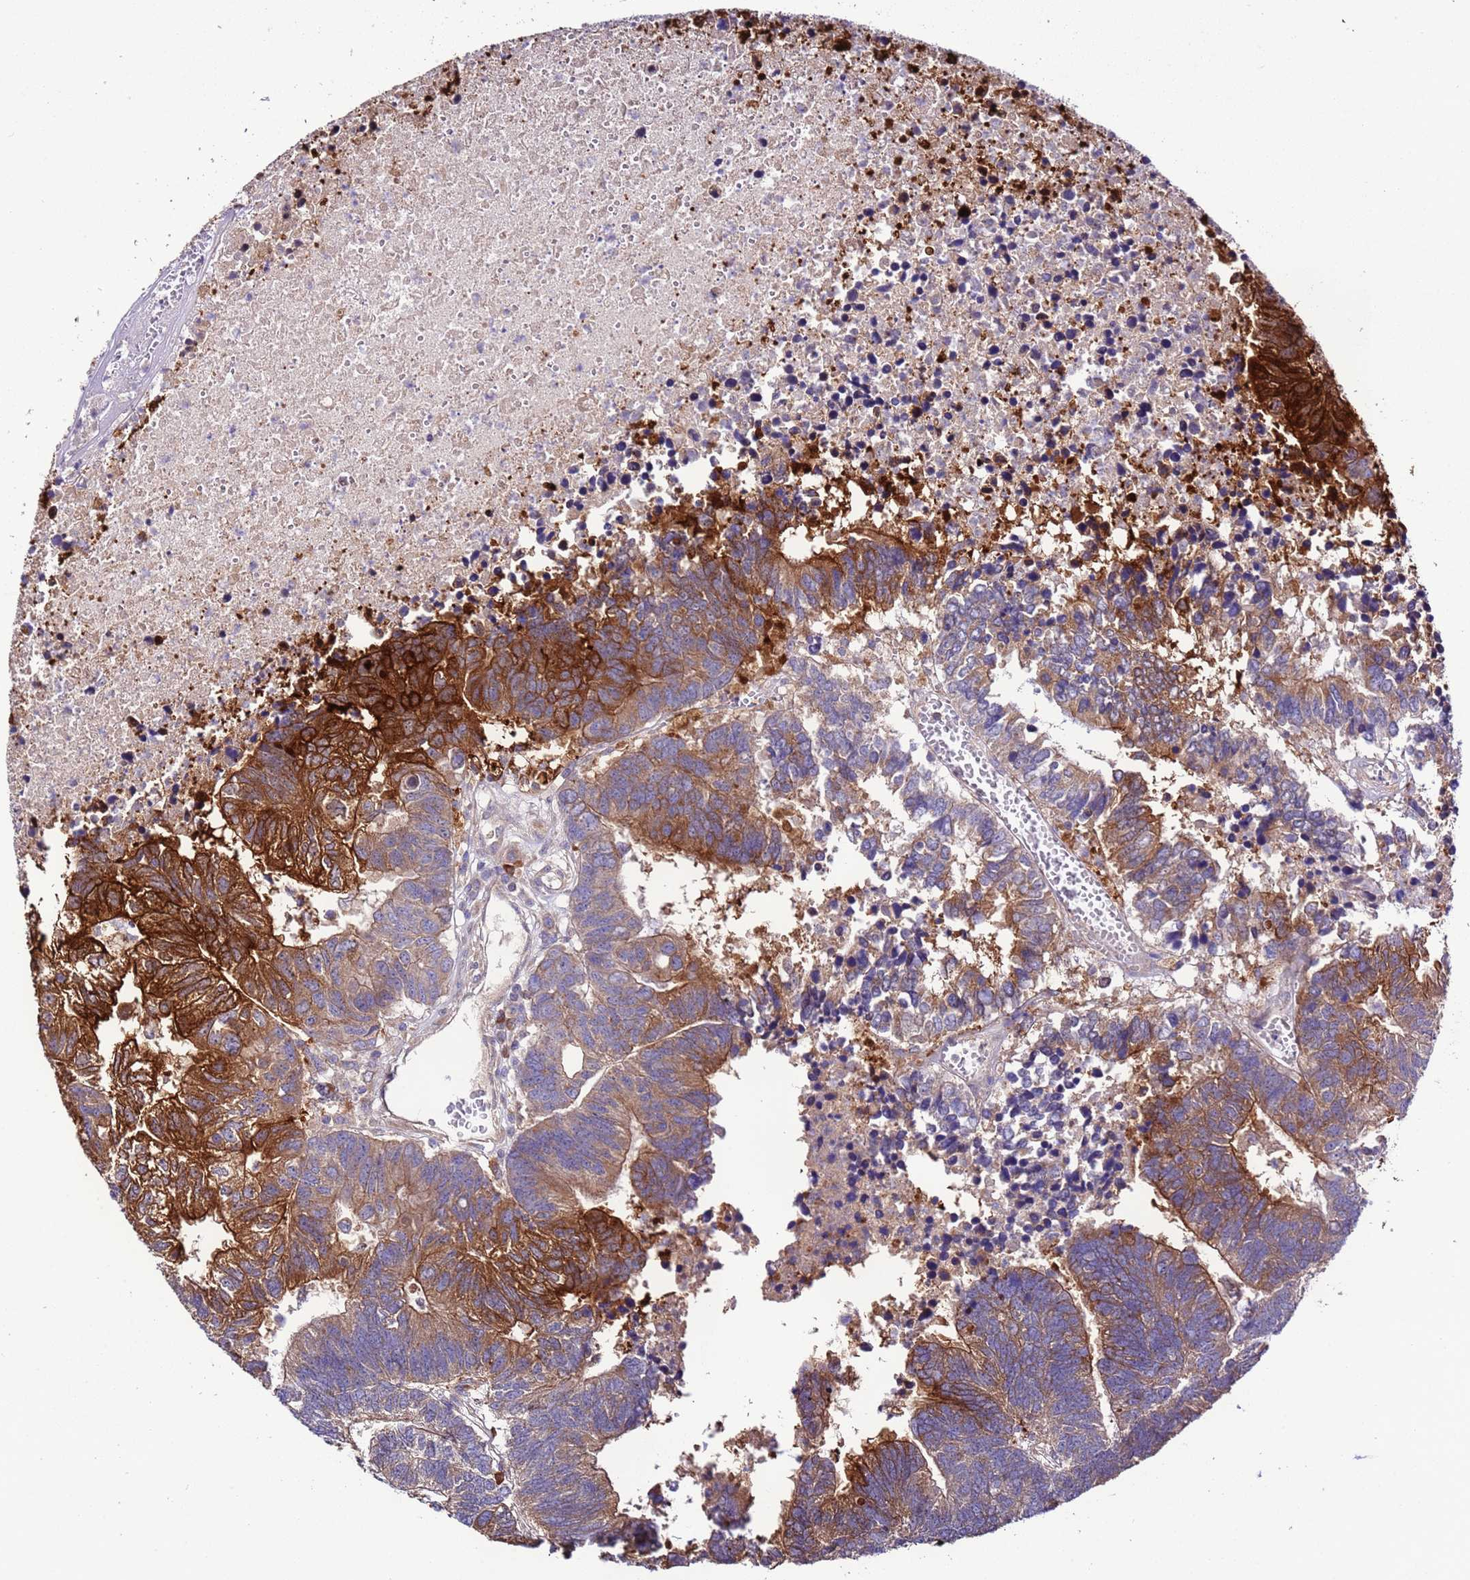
{"staining": {"intensity": "strong", "quantity": "<25%", "location": "cytoplasmic/membranous"}, "tissue": "colorectal cancer", "cell_type": "Tumor cells", "image_type": "cancer", "snomed": [{"axis": "morphology", "description": "Adenocarcinoma, NOS"}, {"axis": "topography", "description": "Colon"}], "caption": "Colorectal adenocarcinoma stained with IHC demonstrates strong cytoplasmic/membranous expression in about <25% of tumor cells. Using DAB (brown) and hematoxylin (blue) stains, captured at high magnification using brightfield microscopy.", "gene": "SPCS1", "patient": {"sex": "female", "age": 48}}